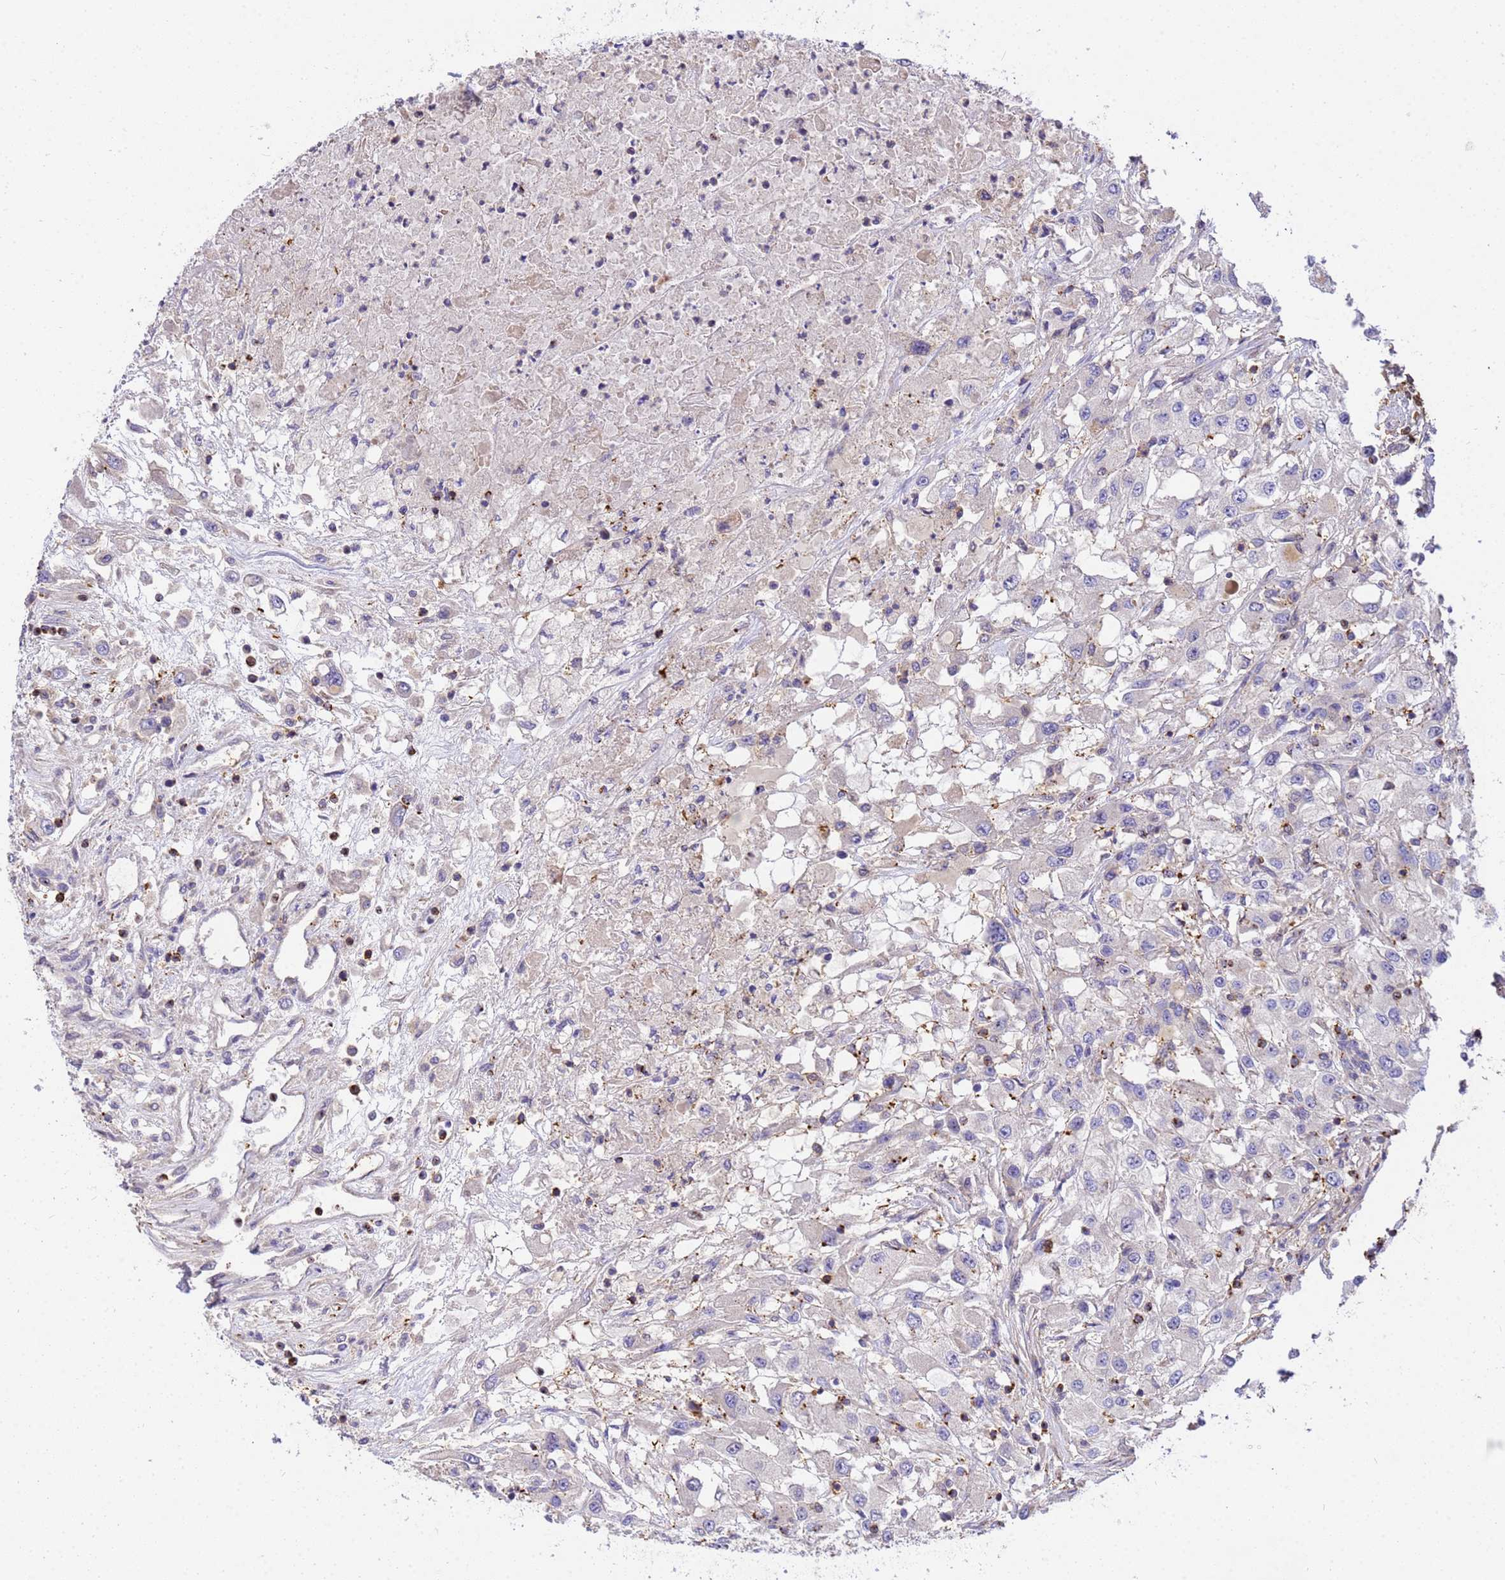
{"staining": {"intensity": "negative", "quantity": "none", "location": "none"}, "tissue": "renal cancer", "cell_type": "Tumor cells", "image_type": "cancer", "snomed": [{"axis": "morphology", "description": "Adenocarcinoma, NOS"}, {"axis": "topography", "description": "Kidney"}], "caption": "High magnification brightfield microscopy of adenocarcinoma (renal) stained with DAB (3,3'-diaminobenzidine) (brown) and counterstained with hematoxylin (blue): tumor cells show no significant staining.", "gene": "WDR64", "patient": {"sex": "female", "age": 67}}